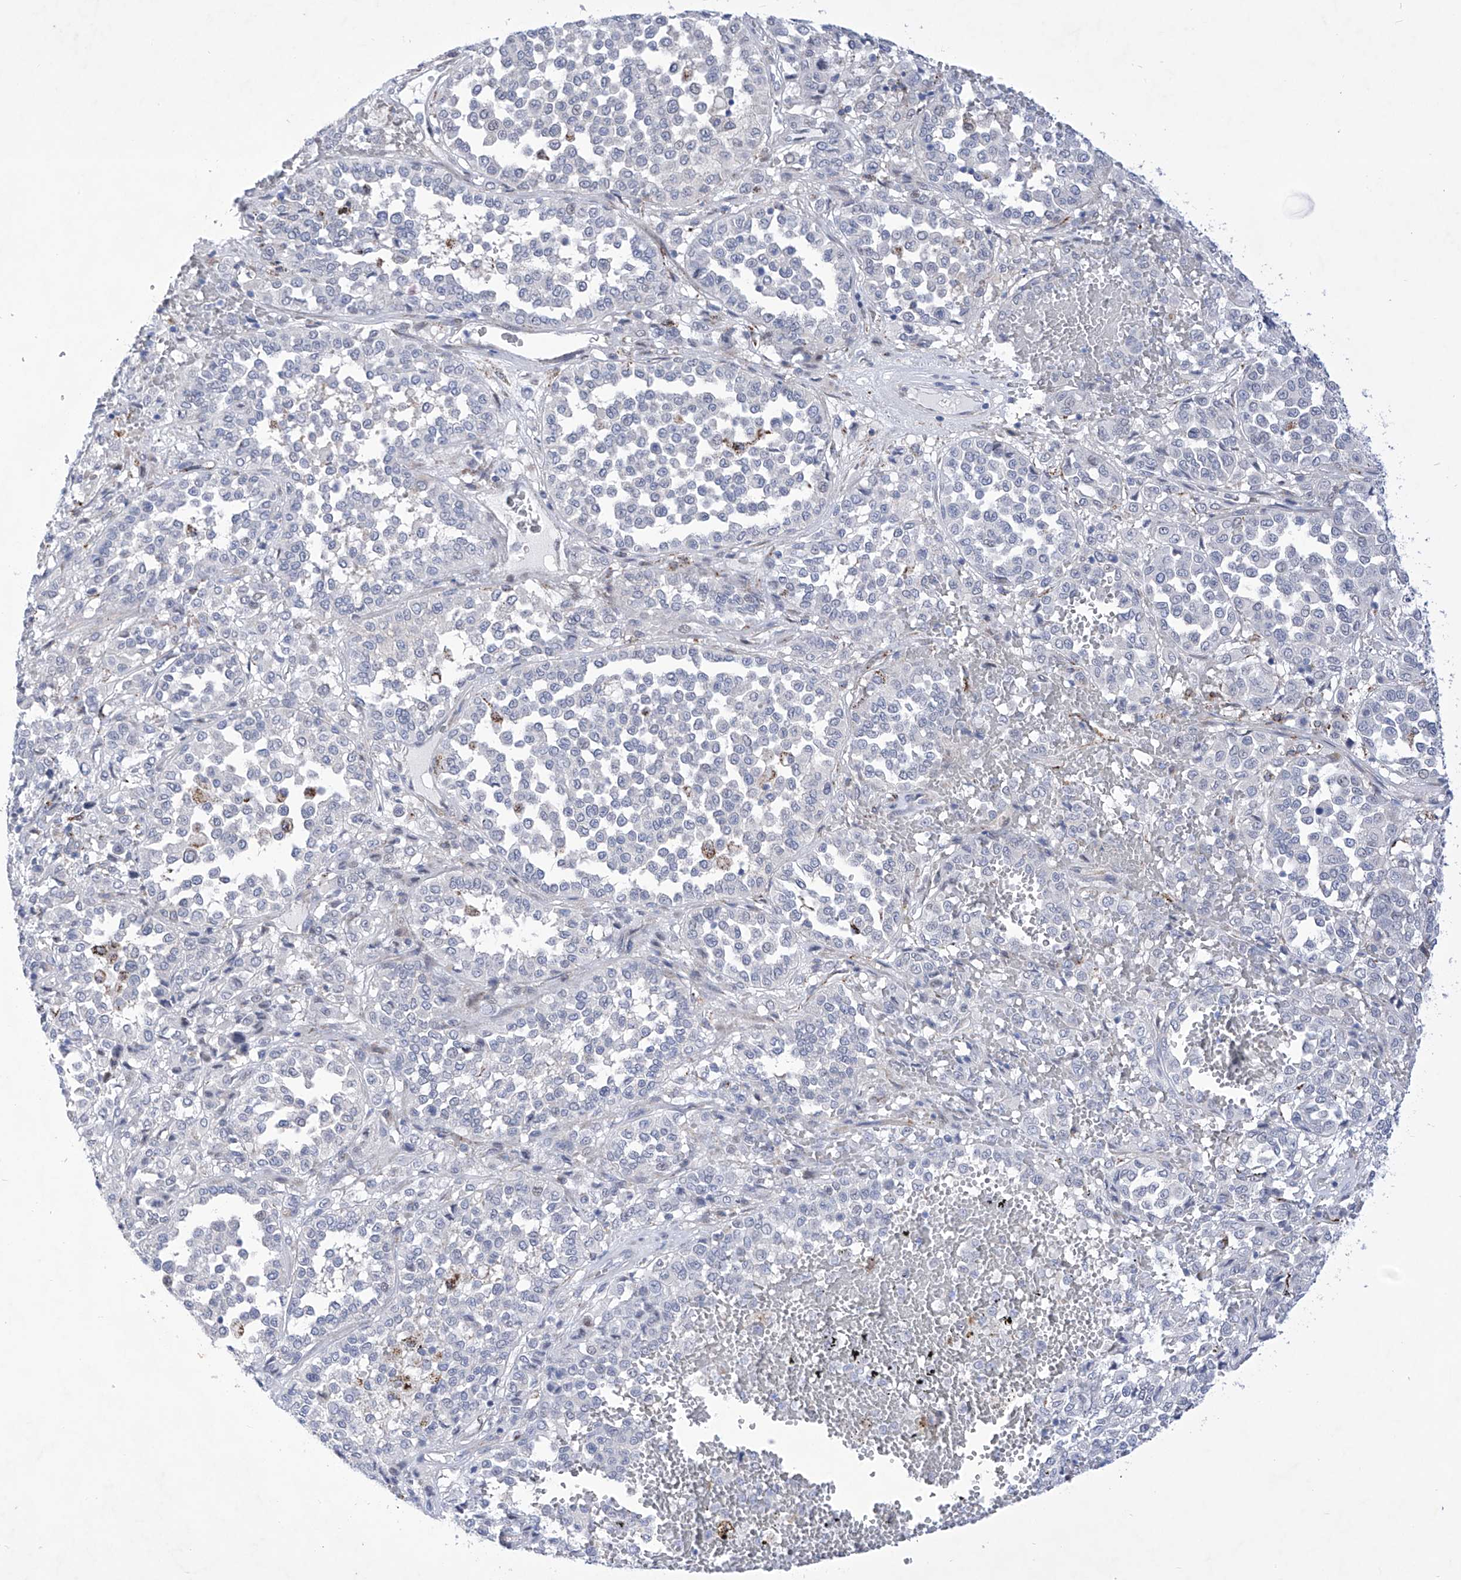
{"staining": {"intensity": "negative", "quantity": "none", "location": "none"}, "tissue": "melanoma", "cell_type": "Tumor cells", "image_type": "cancer", "snomed": [{"axis": "morphology", "description": "Malignant melanoma, Metastatic site"}, {"axis": "topography", "description": "Pancreas"}], "caption": "IHC of melanoma exhibits no positivity in tumor cells. (Brightfield microscopy of DAB (3,3'-diaminobenzidine) immunohistochemistry (IHC) at high magnification).", "gene": "C1orf87", "patient": {"sex": "female", "age": 30}}